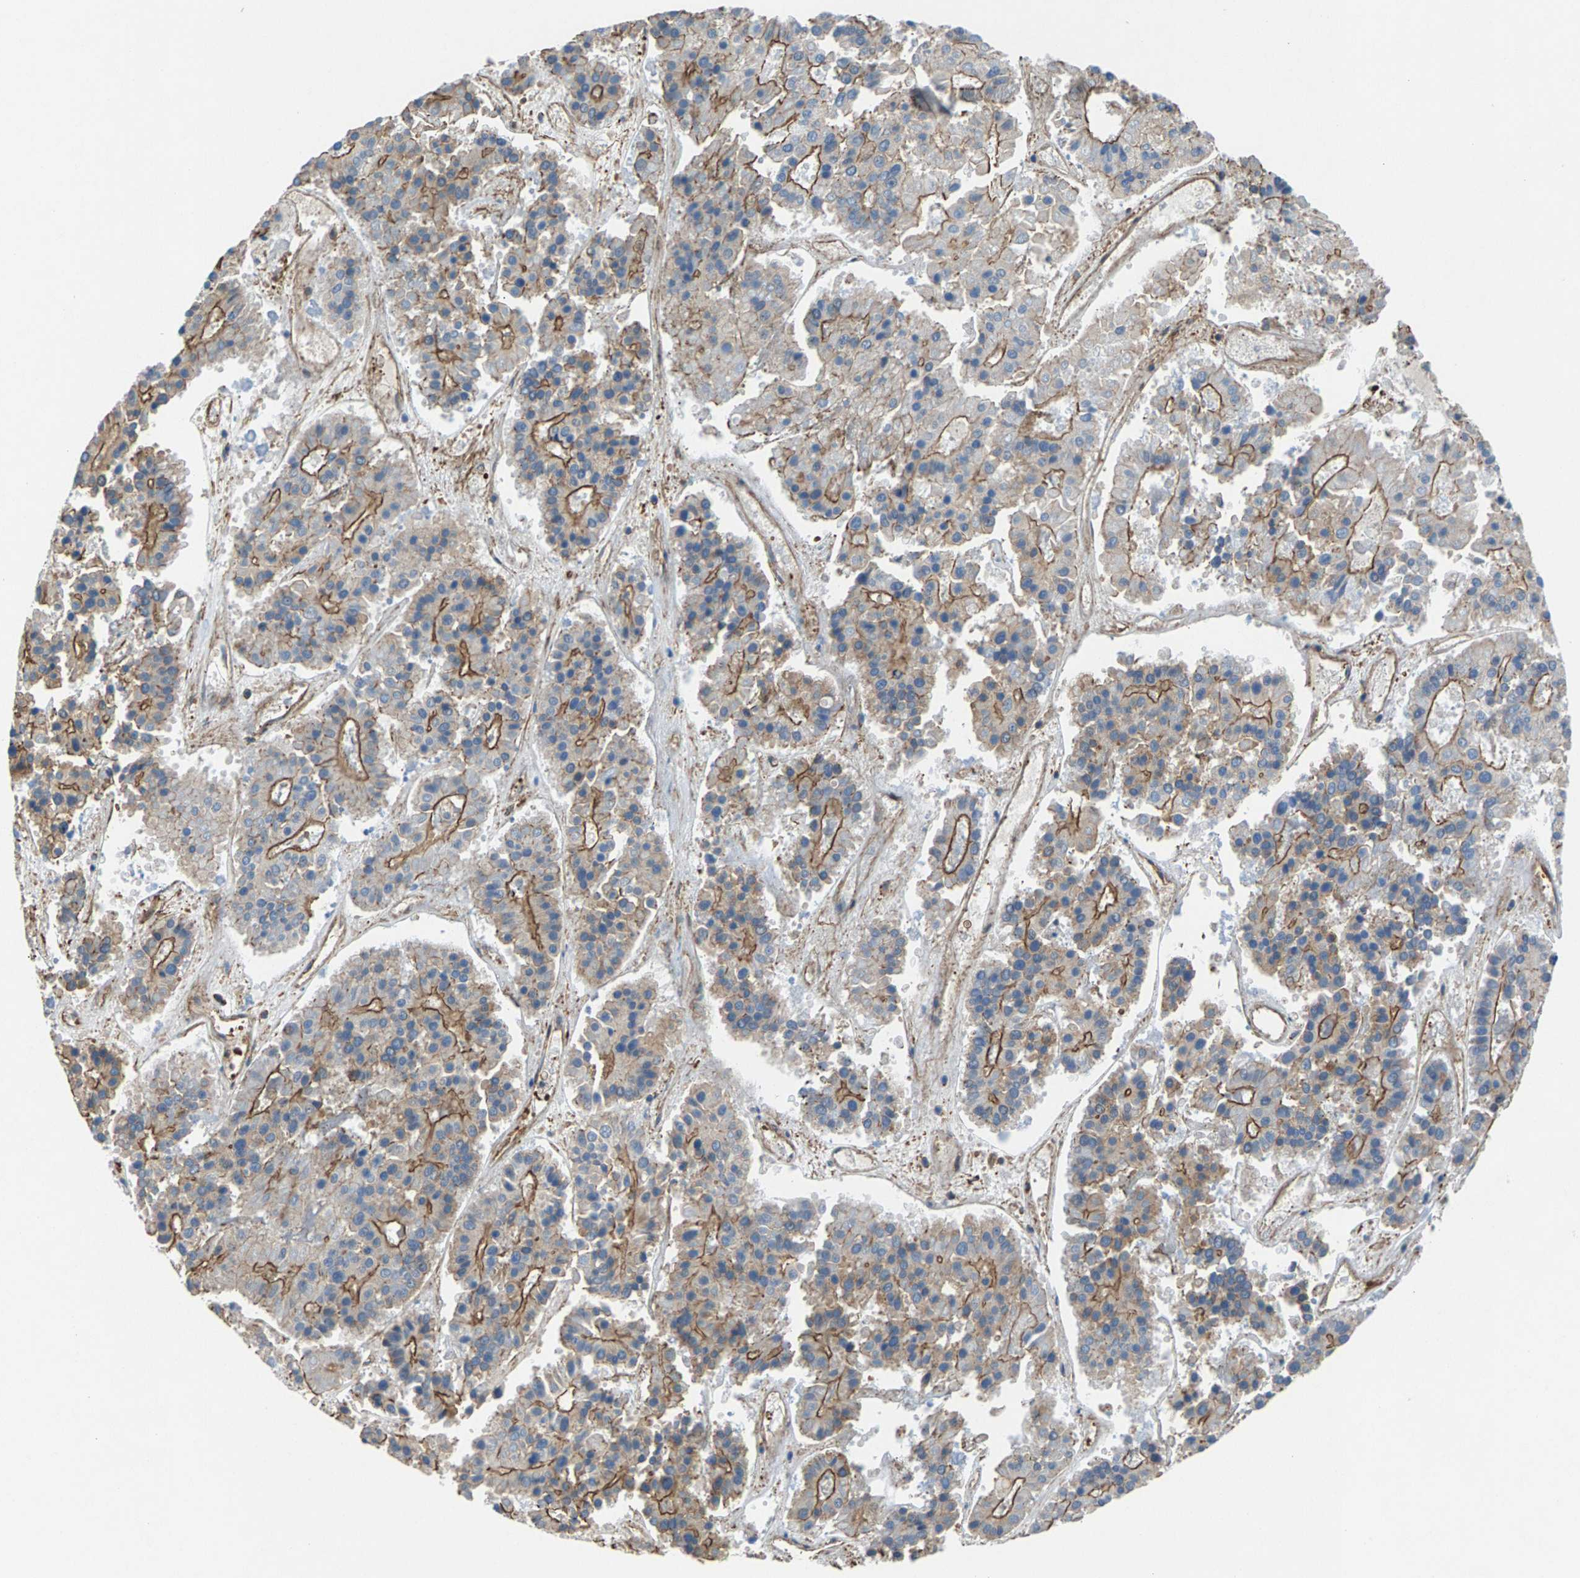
{"staining": {"intensity": "moderate", "quantity": "25%-75%", "location": "cytoplasmic/membranous"}, "tissue": "pancreatic cancer", "cell_type": "Tumor cells", "image_type": "cancer", "snomed": [{"axis": "morphology", "description": "Adenocarcinoma, NOS"}, {"axis": "topography", "description": "Pancreas"}], "caption": "DAB (3,3'-diaminobenzidine) immunohistochemical staining of pancreatic cancer demonstrates moderate cytoplasmic/membranous protein positivity in about 25%-75% of tumor cells.", "gene": "PDCL", "patient": {"sex": "male", "age": 50}}